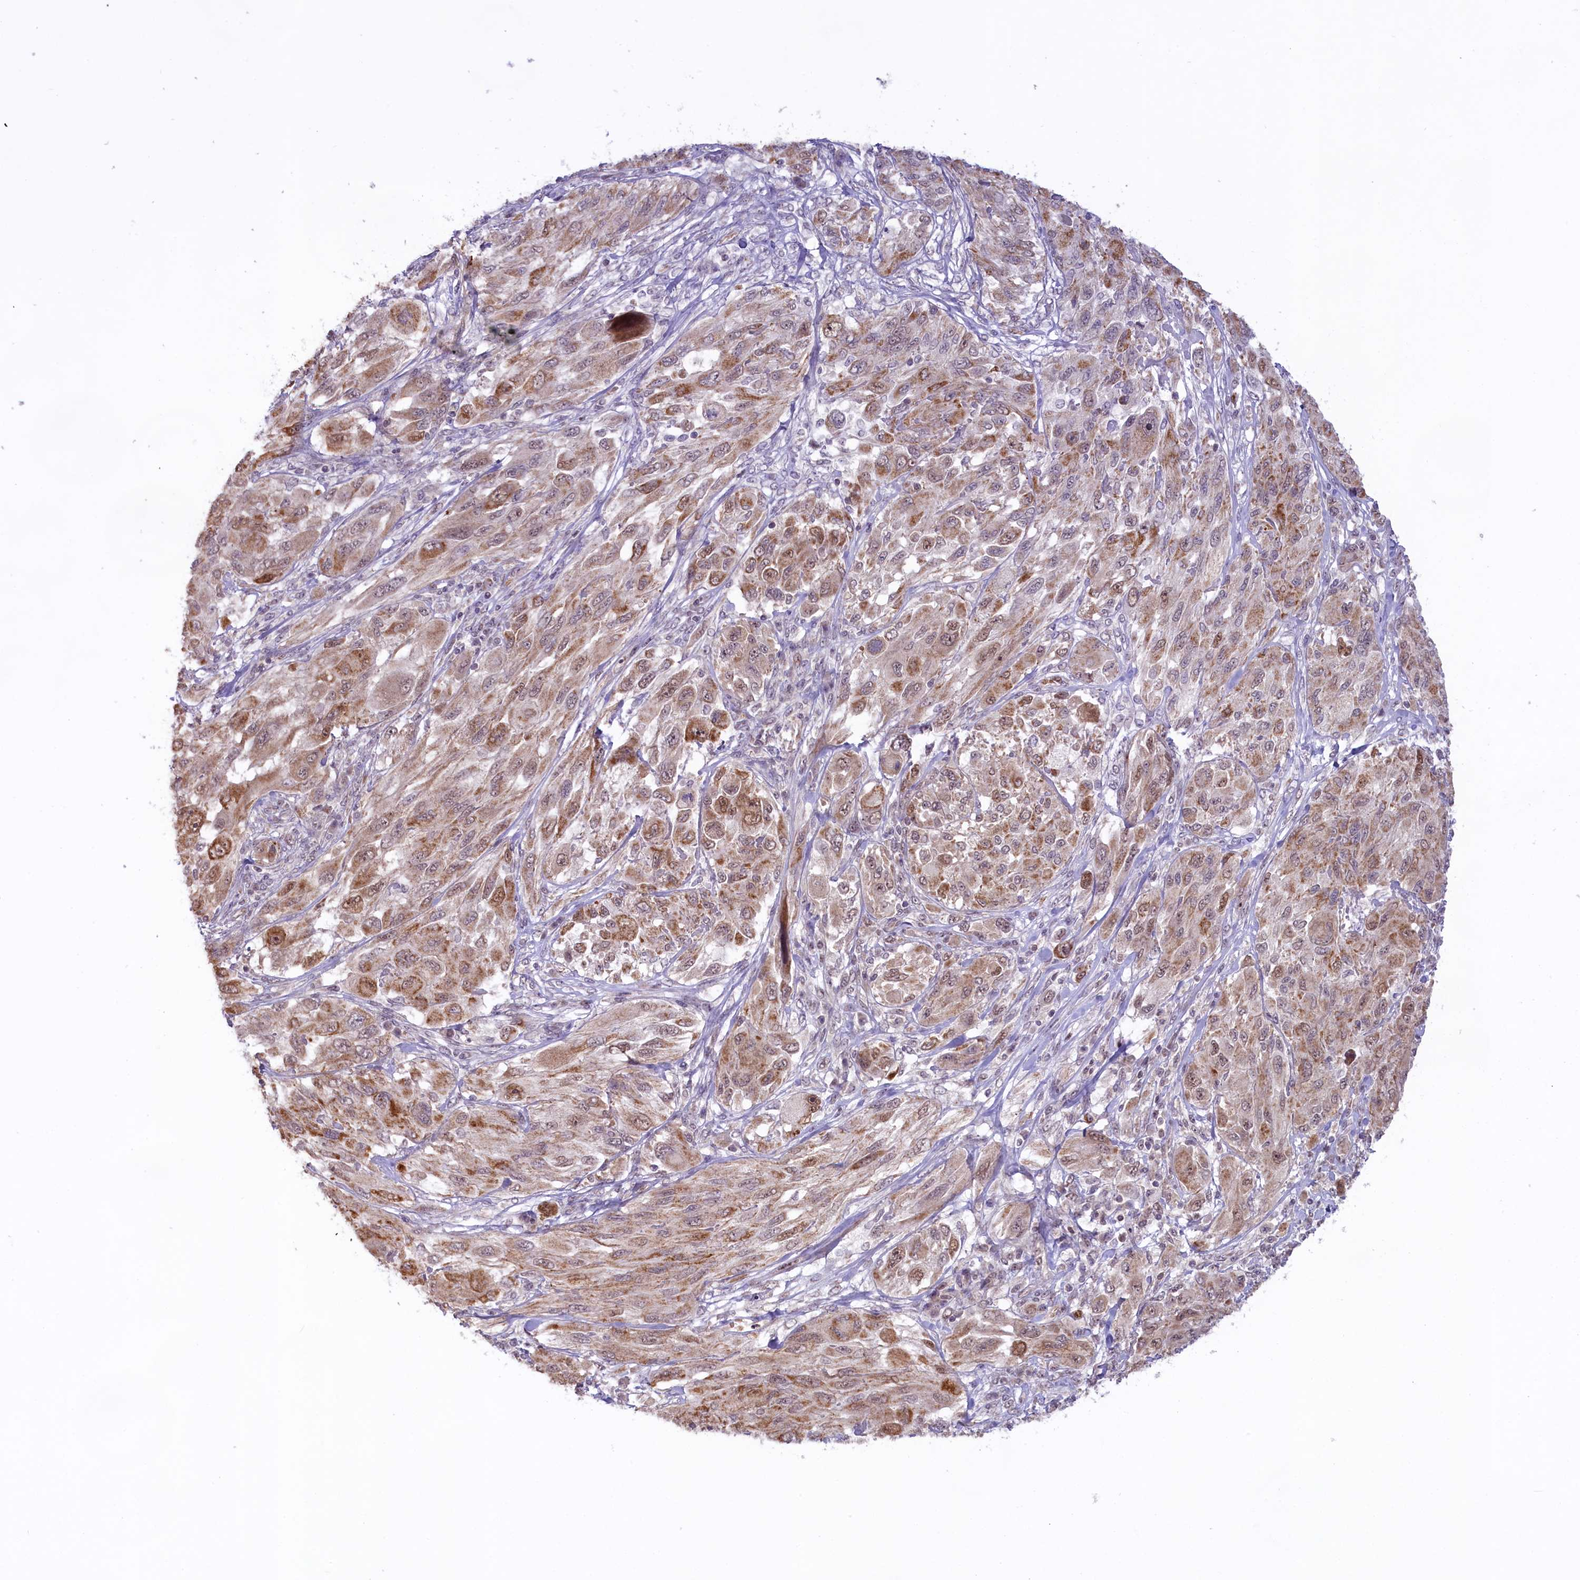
{"staining": {"intensity": "moderate", "quantity": "25%-75%", "location": "cytoplasmic/membranous,nuclear"}, "tissue": "melanoma", "cell_type": "Tumor cells", "image_type": "cancer", "snomed": [{"axis": "morphology", "description": "Malignant melanoma, NOS"}, {"axis": "topography", "description": "Skin"}], "caption": "Immunohistochemical staining of melanoma reveals medium levels of moderate cytoplasmic/membranous and nuclear expression in approximately 25%-75% of tumor cells.", "gene": "CARD8", "patient": {"sex": "female", "age": 91}}